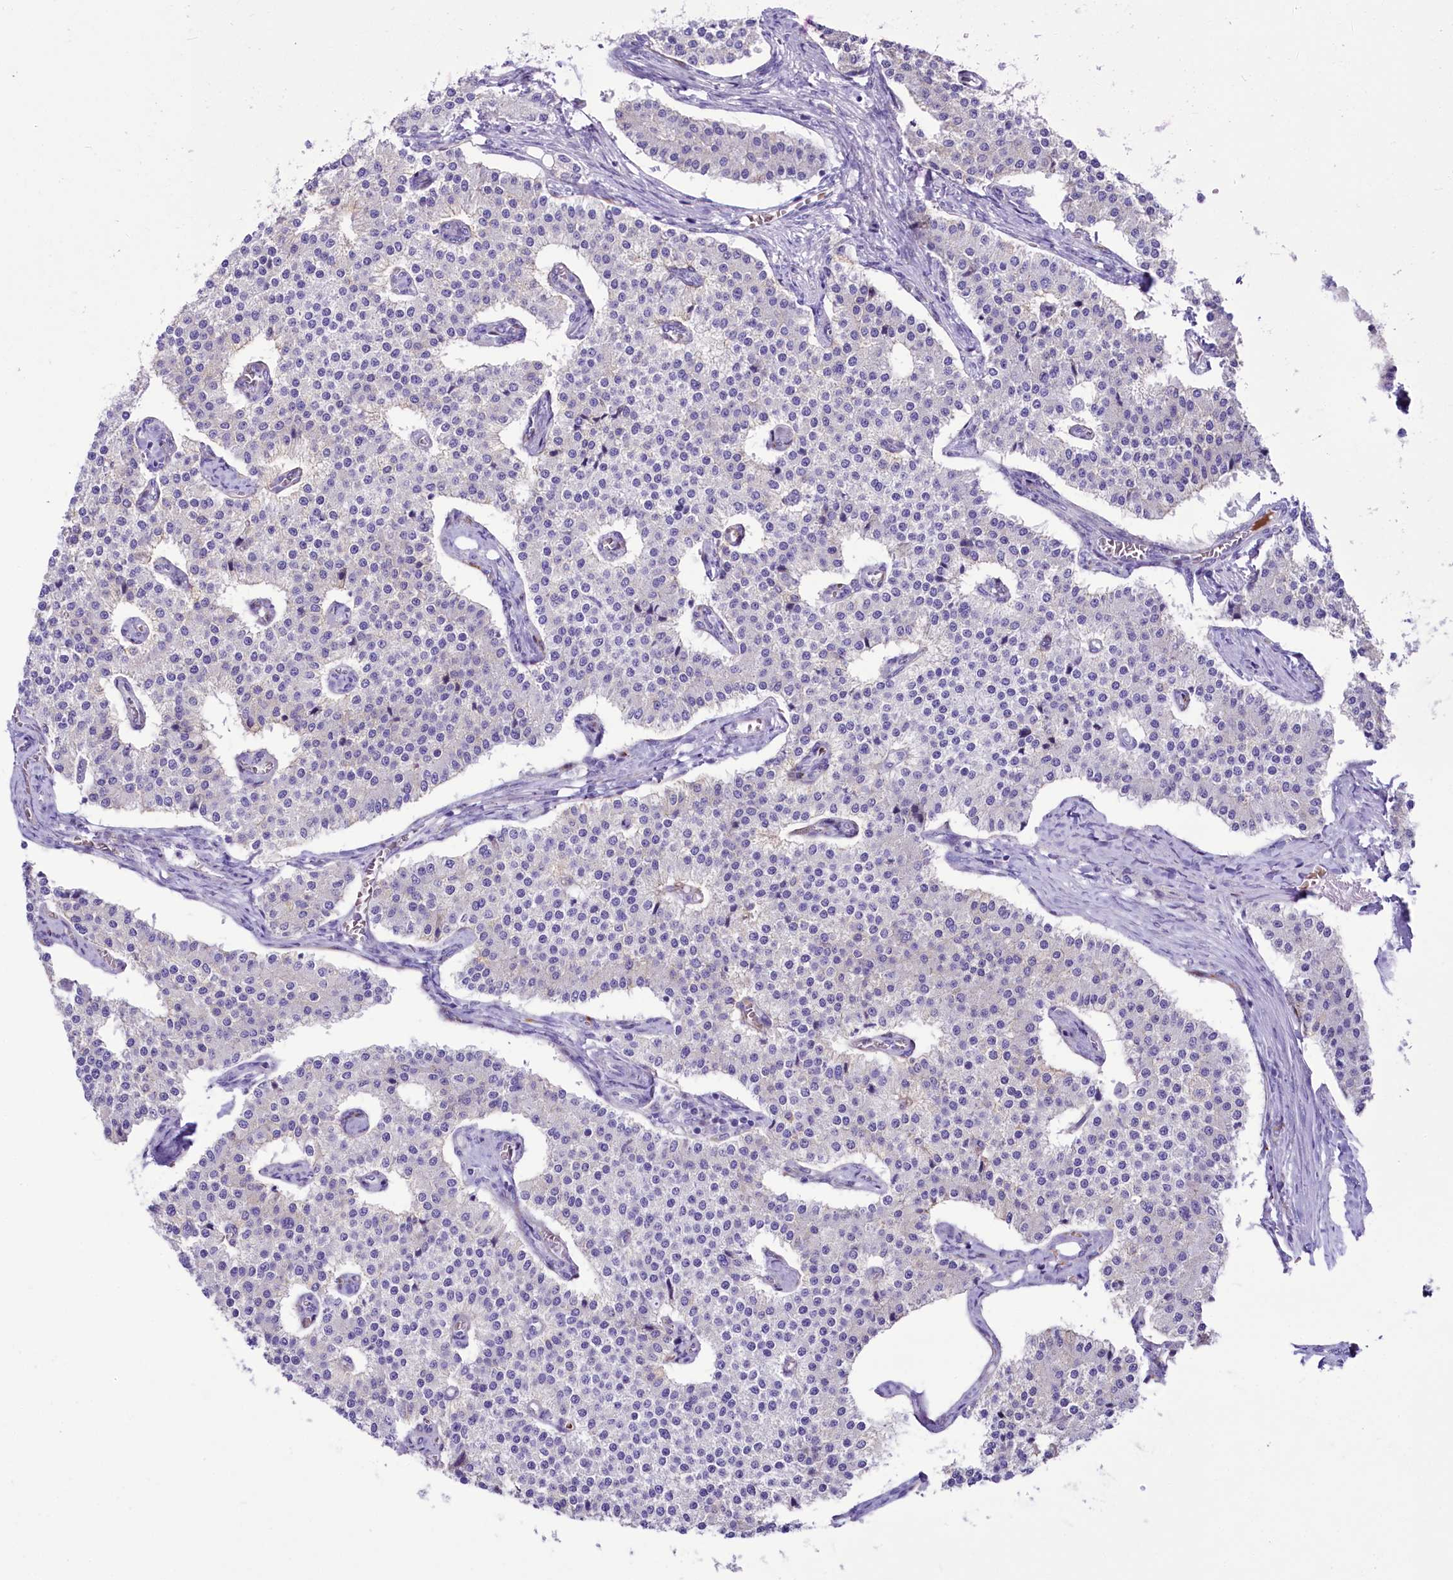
{"staining": {"intensity": "negative", "quantity": "none", "location": "none"}, "tissue": "carcinoid", "cell_type": "Tumor cells", "image_type": "cancer", "snomed": [{"axis": "morphology", "description": "Carcinoid, malignant, NOS"}, {"axis": "topography", "description": "Colon"}], "caption": "The image displays no staining of tumor cells in malignant carcinoid.", "gene": "SH3TC2", "patient": {"sex": "female", "age": 52}}